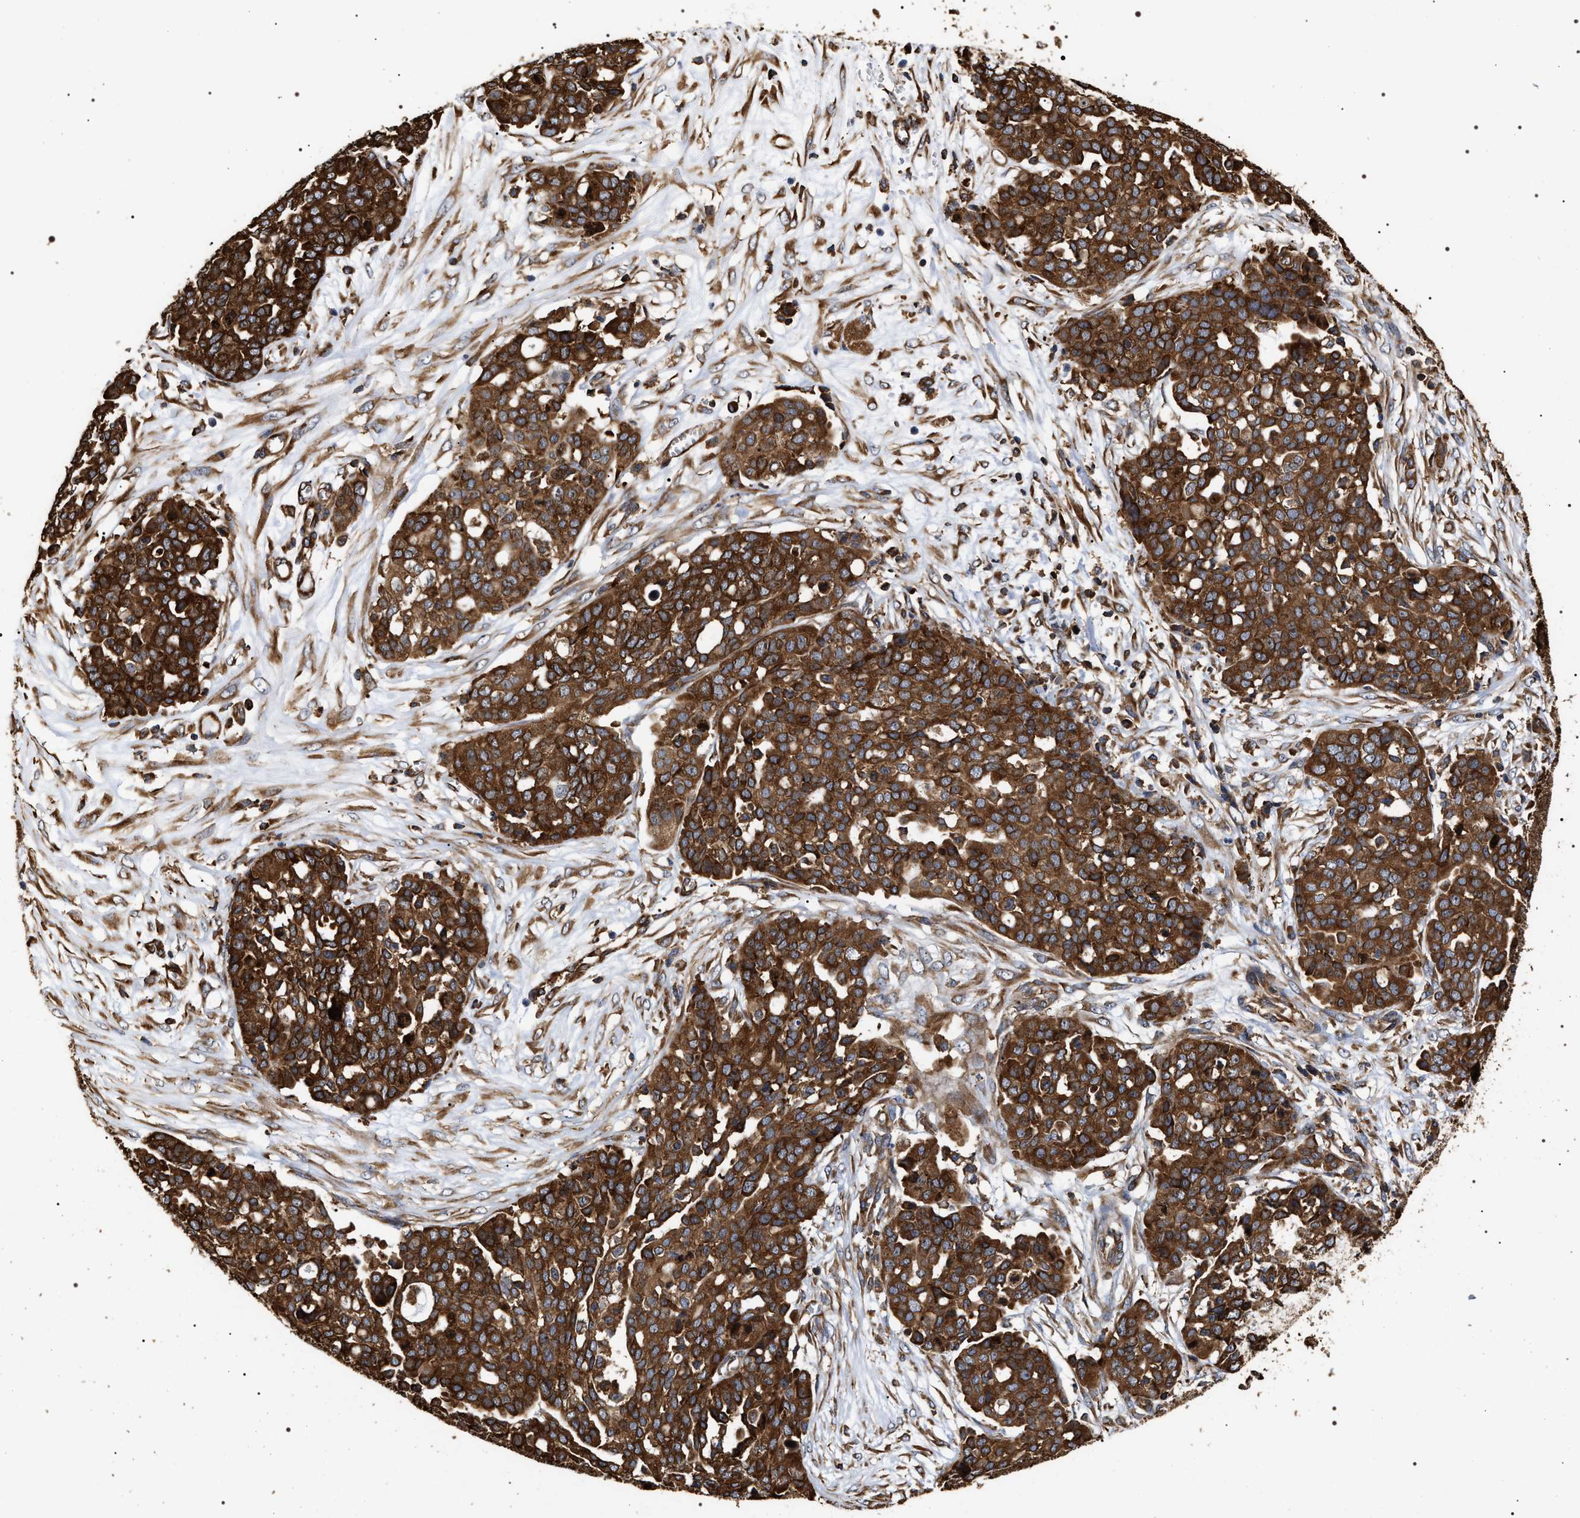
{"staining": {"intensity": "strong", "quantity": ">75%", "location": "cytoplasmic/membranous"}, "tissue": "ovarian cancer", "cell_type": "Tumor cells", "image_type": "cancer", "snomed": [{"axis": "morphology", "description": "Cystadenocarcinoma, serous, NOS"}, {"axis": "topography", "description": "Soft tissue"}, {"axis": "topography", "description": "Ovary"}], "caption": "A histopathology image showing strong cytoplasmic/membranous expression in about >75% of tumor cells in ovarian cancer, as visualized by brown immunohistochemical staining.", "gene": "SERBP1", "patient": {"sex": "female", "age": 57}}